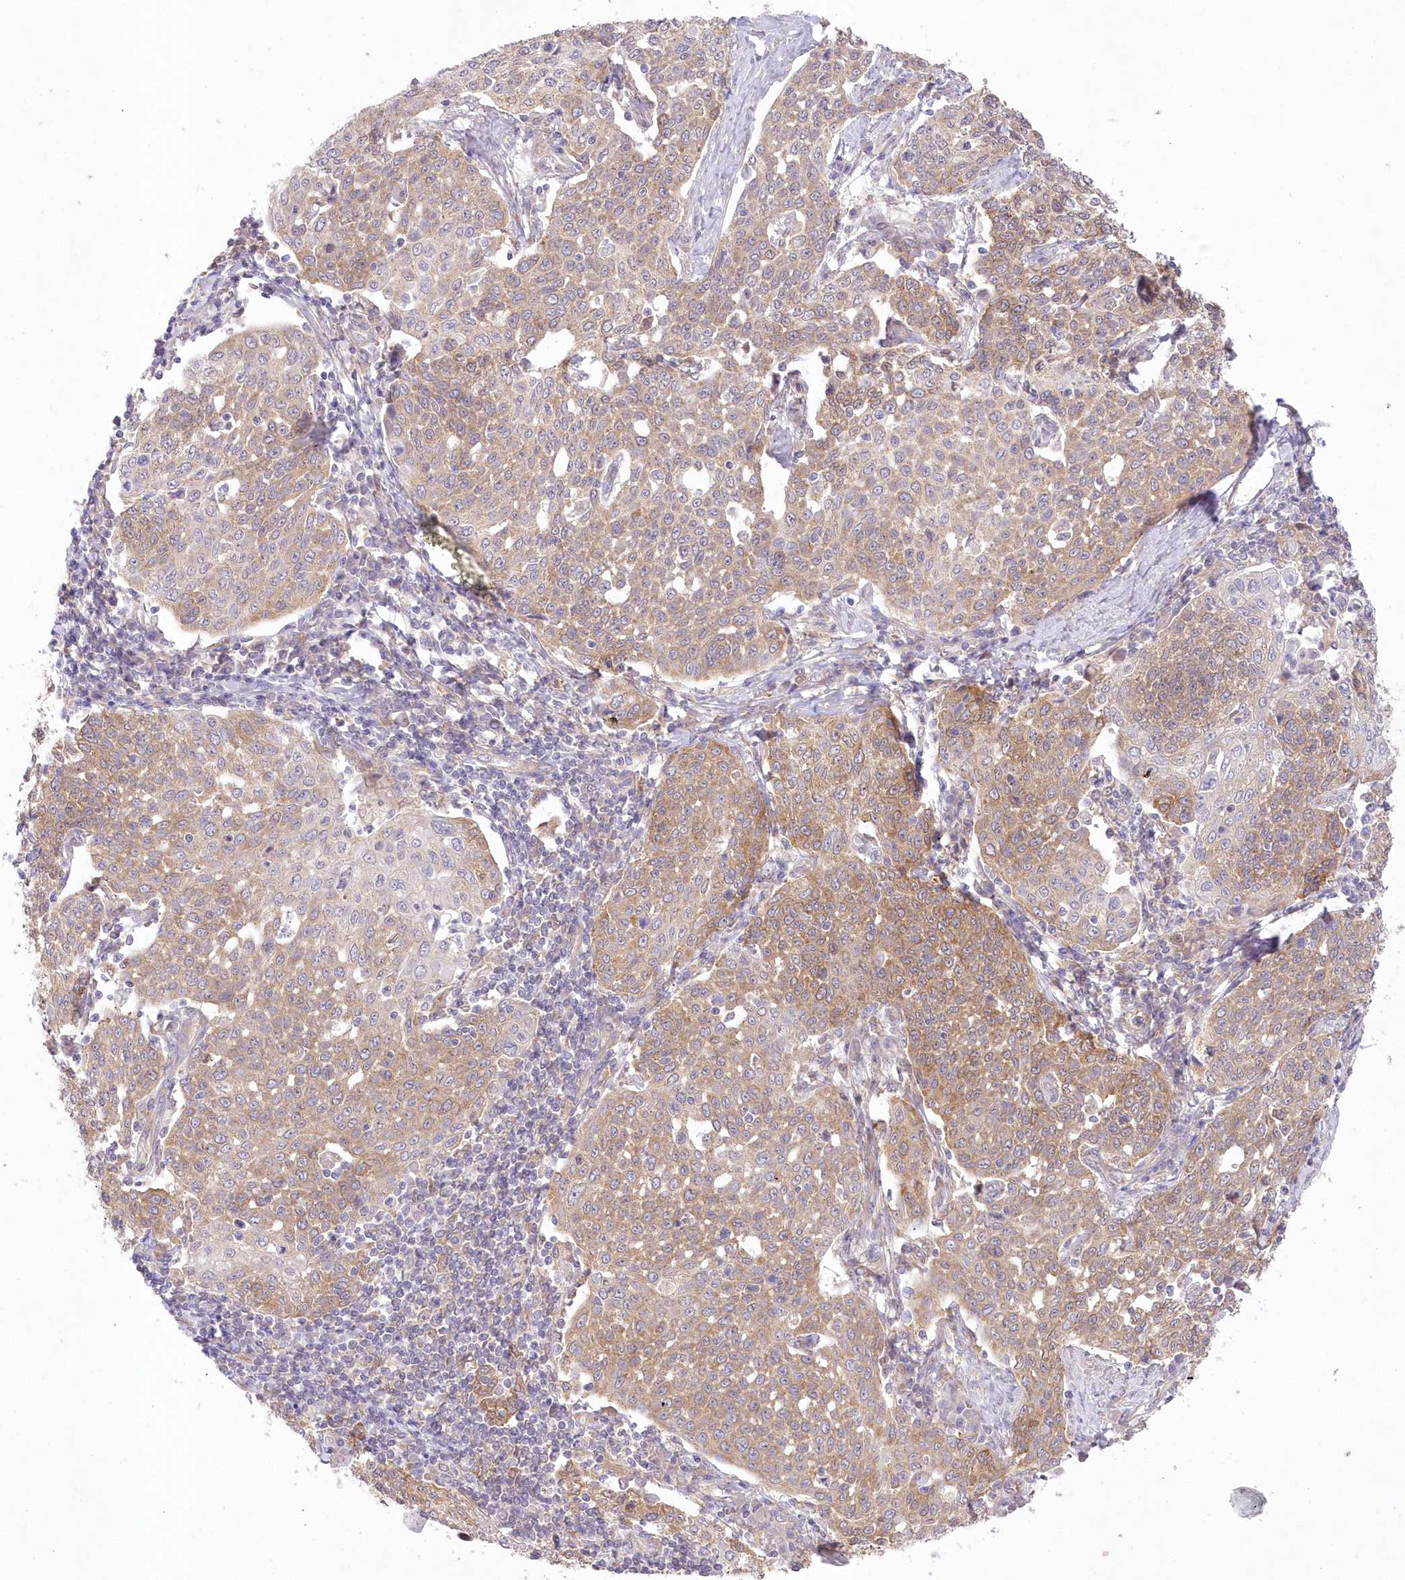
{"staining": {"intensity": "moderate", "quantity": ">75%", "location": "cytoplasmic/membranous"}, "tissue": "cervical cancer", "cell_type": "Tumor cells", "image_type": "cancer", "snomed": [{"axis": "morphology", "description": "Squamous cell carcinoma, NOS"}, {"axis": "topography", "description": "Cervix"}], "caption": "A brown stain highlights moderate cytoplasmic/membranous positivity of a protein in human cervical cancer tumor cells. (Stains: DAB in brown, nuclei in blue, Microscopy: brightfield microscopy at high magnification).", "gene": "RNPEP", "patient": {"sex": "female", "age": 34}}